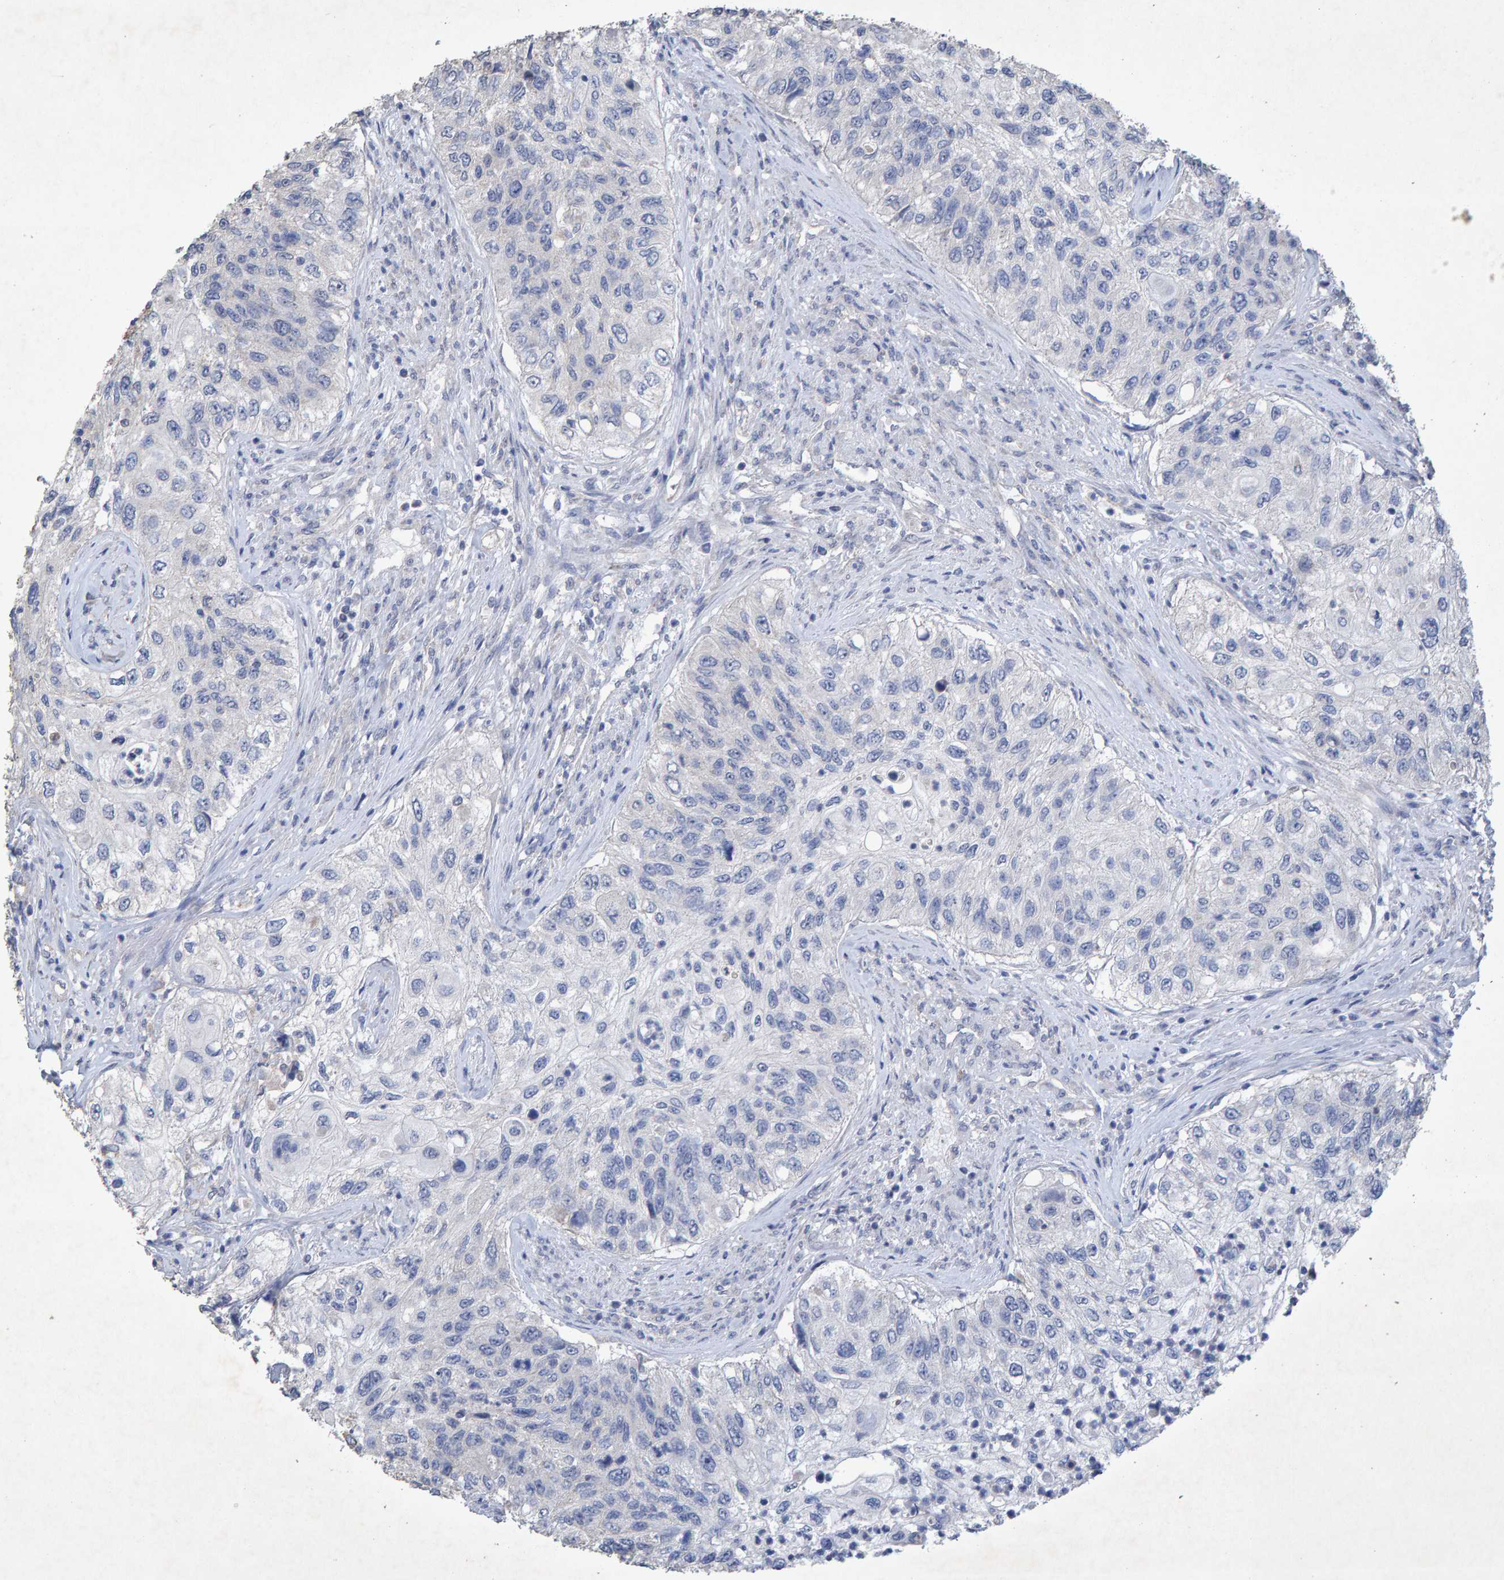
{"staining": {"intensity": "negative", "quantity": "none", "location": "none"}, "tissue": "urothelial cancer", "cell_type": "Tumor cells", "image_type": "cancer", "snomed": [{"axis": "morphology", "description": "Urothelial carcinoma, High grade"}, {"axis": "topography", "description": "Urinary bladder"}], "caption": "Tumor cells show no significant protein staining in urothelial cancer.", "gene": "CTH", "patient": {"sex": "female", "age": 60}}